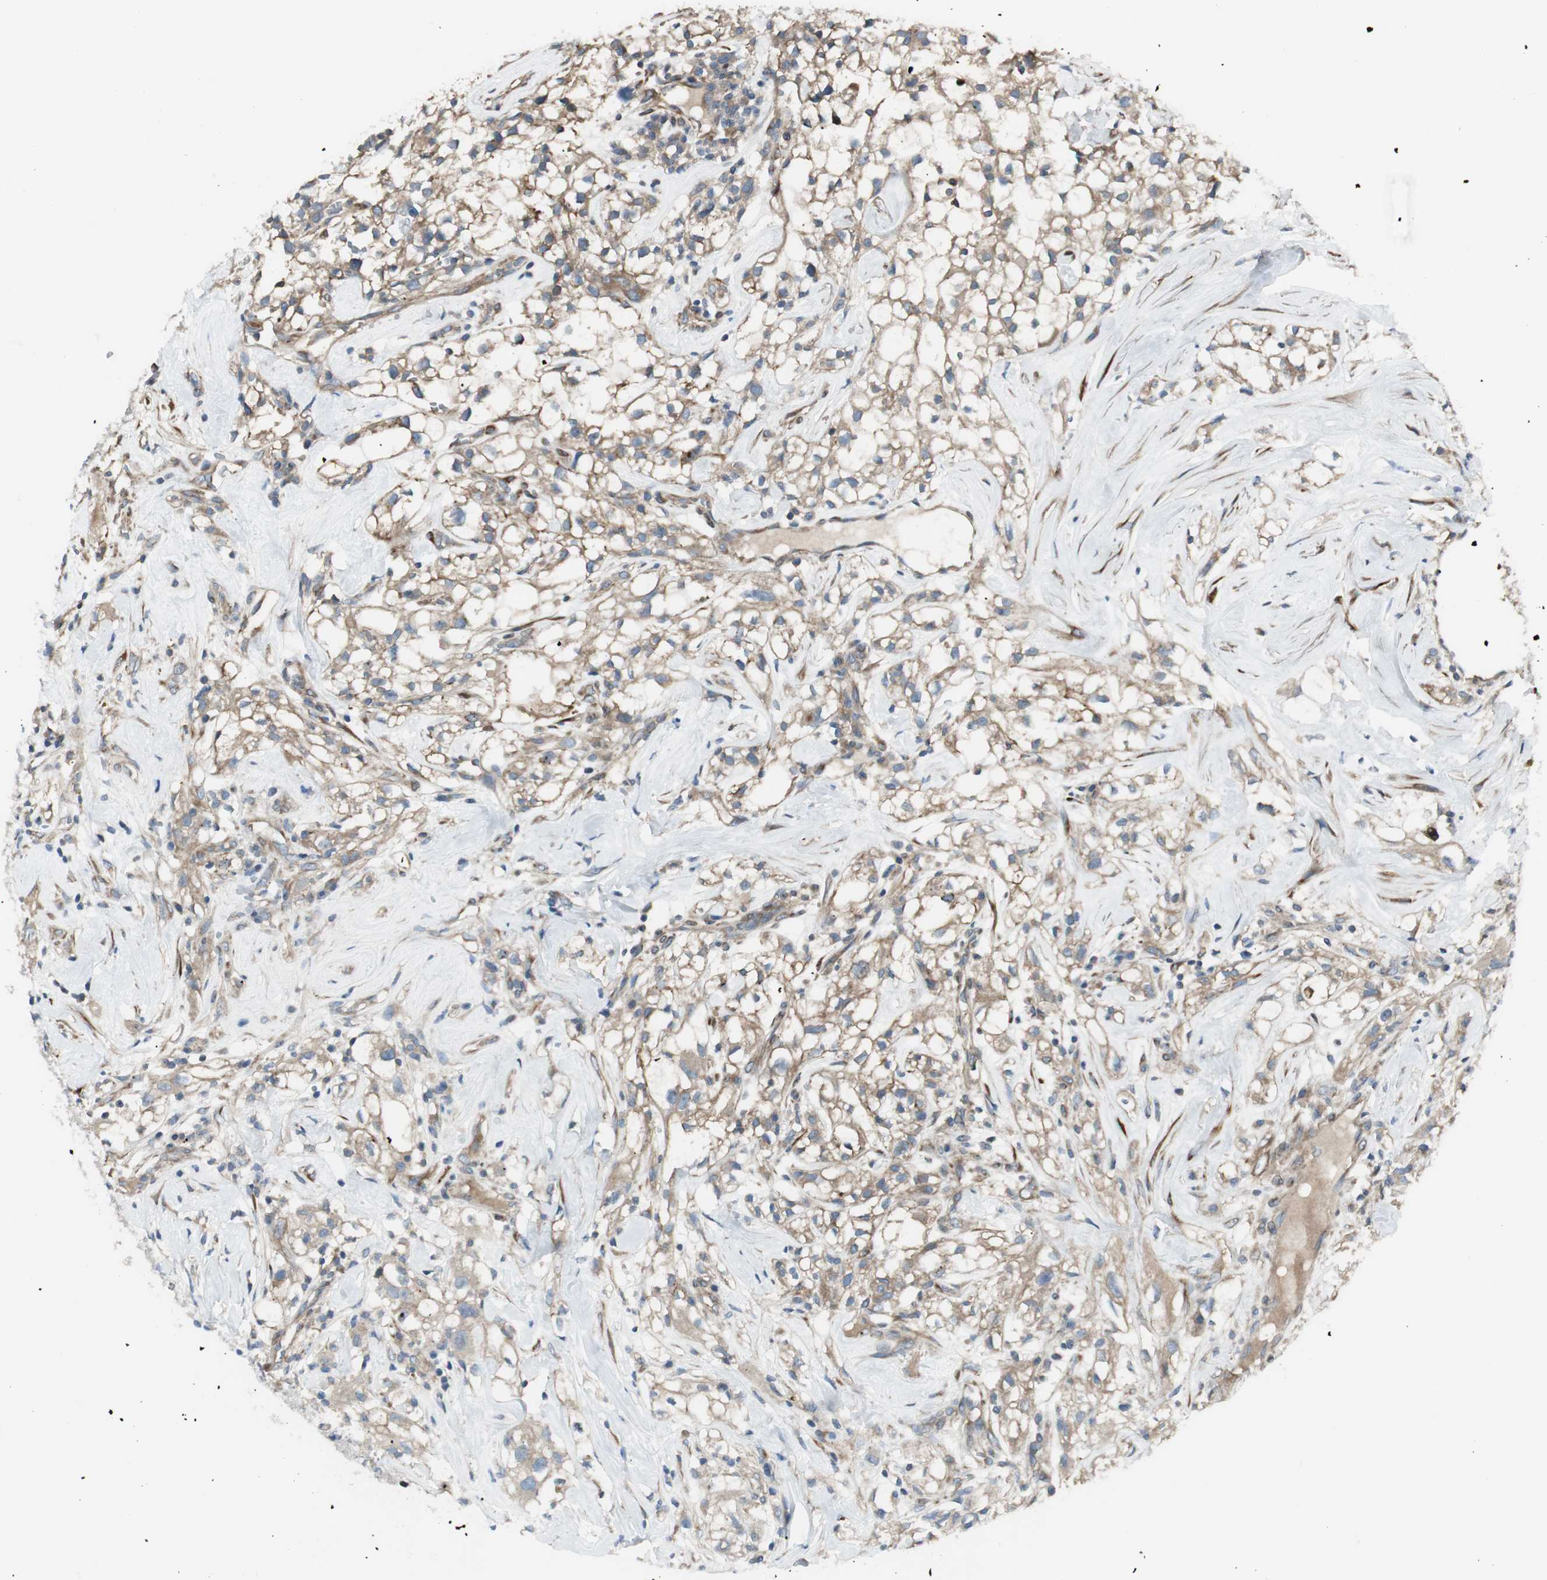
{"staining": {"intensity": "moderate", "quantity": ">75%", "location": "cytoplasmic/membranous"}, "tissue": "renal cancer", "cell_type": "Tumor cells", "image_type": "cancer", "snomed": [{"axis": "morphology", "description": "Adenocarcinoma, NOS"}, {"axis": "topography", "description": "Kidney"}], "caption": "Tumor cells exhibit medium levels of moderate cytoplasmic/membranous expression in about >75% of cells in renal cancer.", "gene": "PRKG1", "patient": {"sex": "female", "age": 60}}